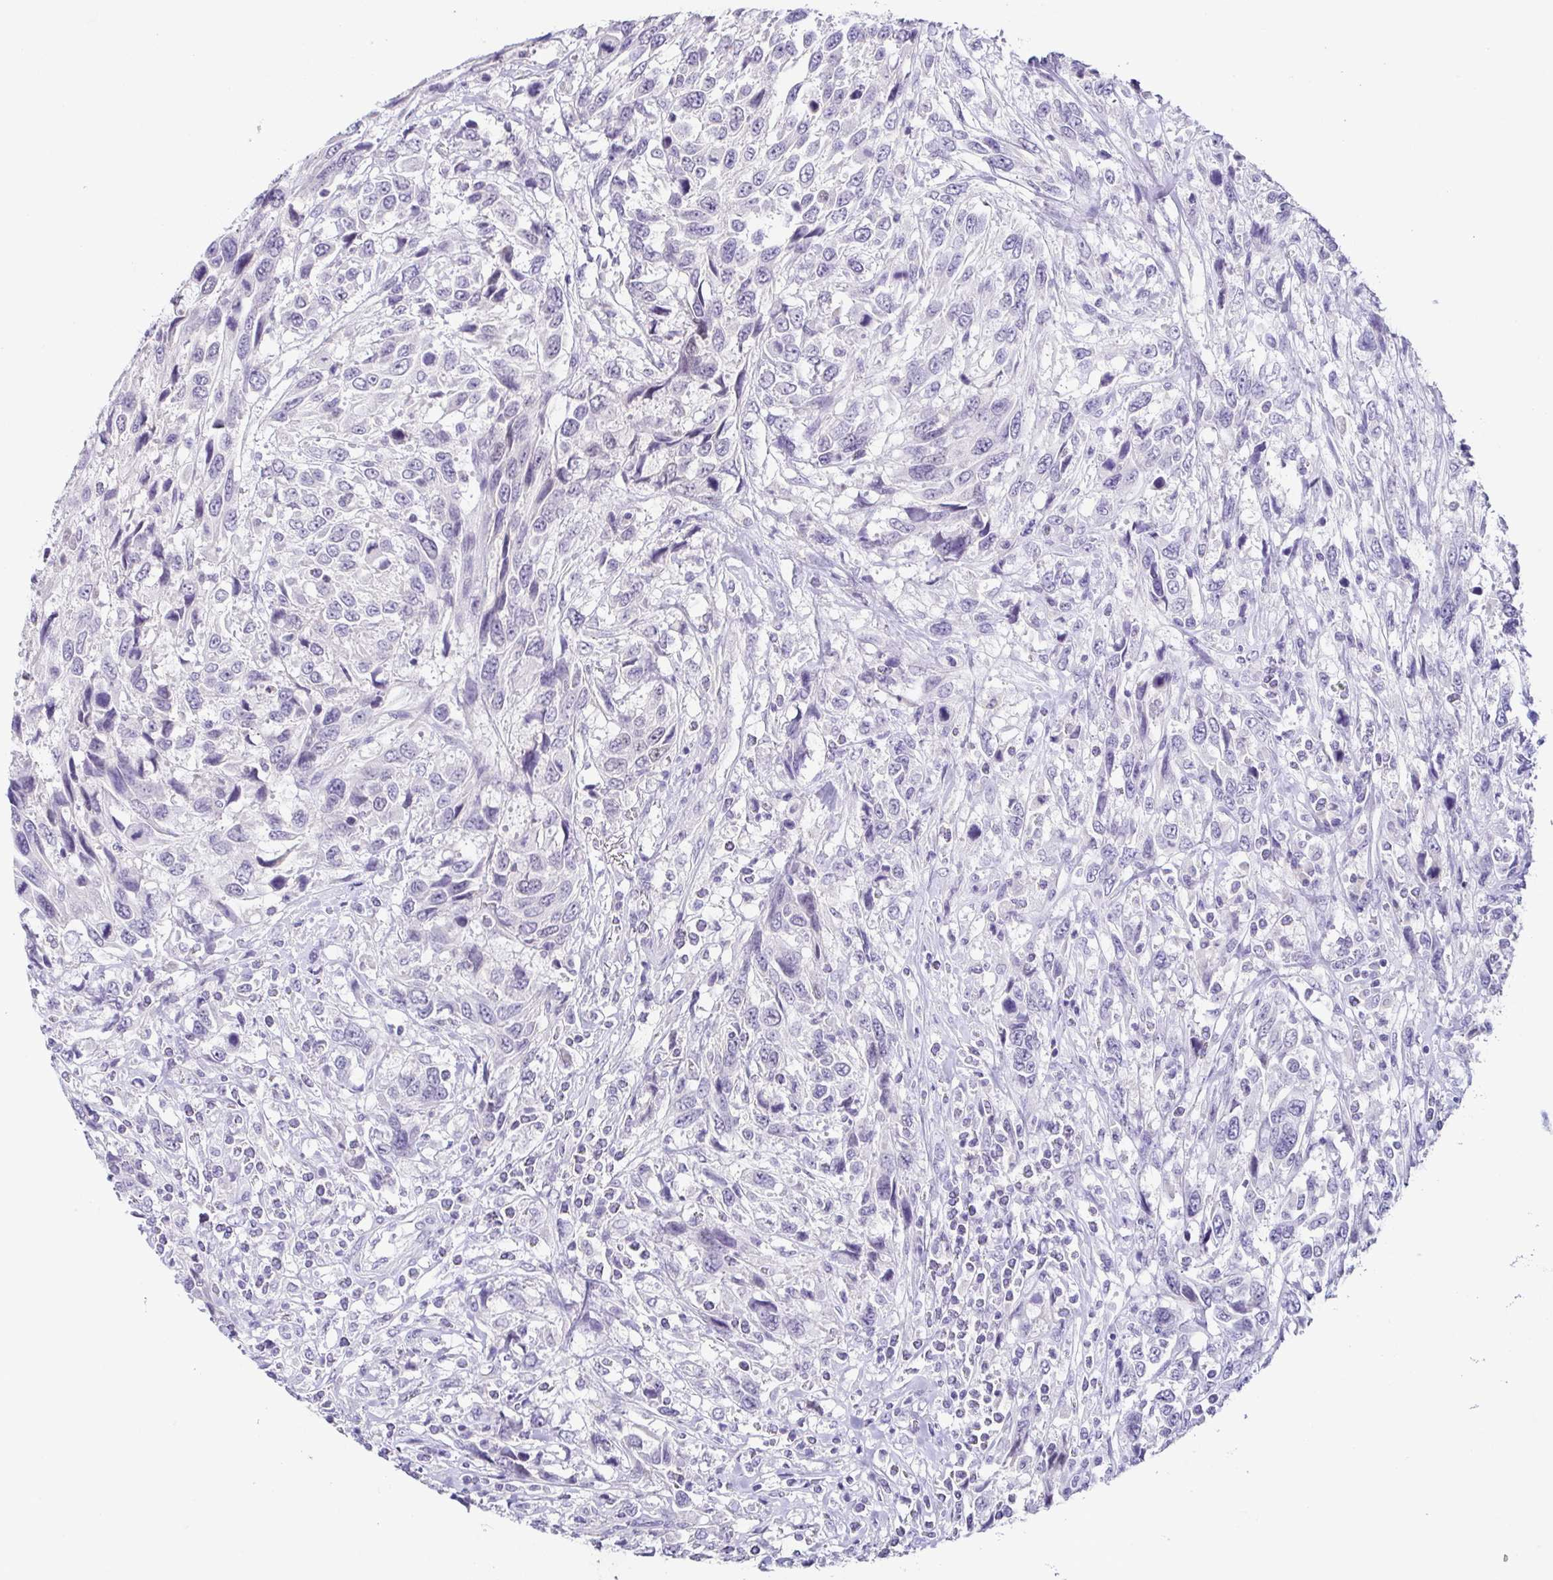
{"staining": {"intensity": "negative", "quantity": "none", "location": "none"}, "tissue": "urothelial cancer", "cell_type": "Tumor cells", "image_type": "cancer", "snomed": [{"axis": "morphology", "description": "Urothelial carcinoma, High grade"}, {"axis": "topography", "description": "Urinary bladder"}], "caption": "A micrograph of urothelial cancer stained for a protein displays no brown staining in tumor cells.", "gene": "TP73", "patient": {"sex": "female", "age": 70}}